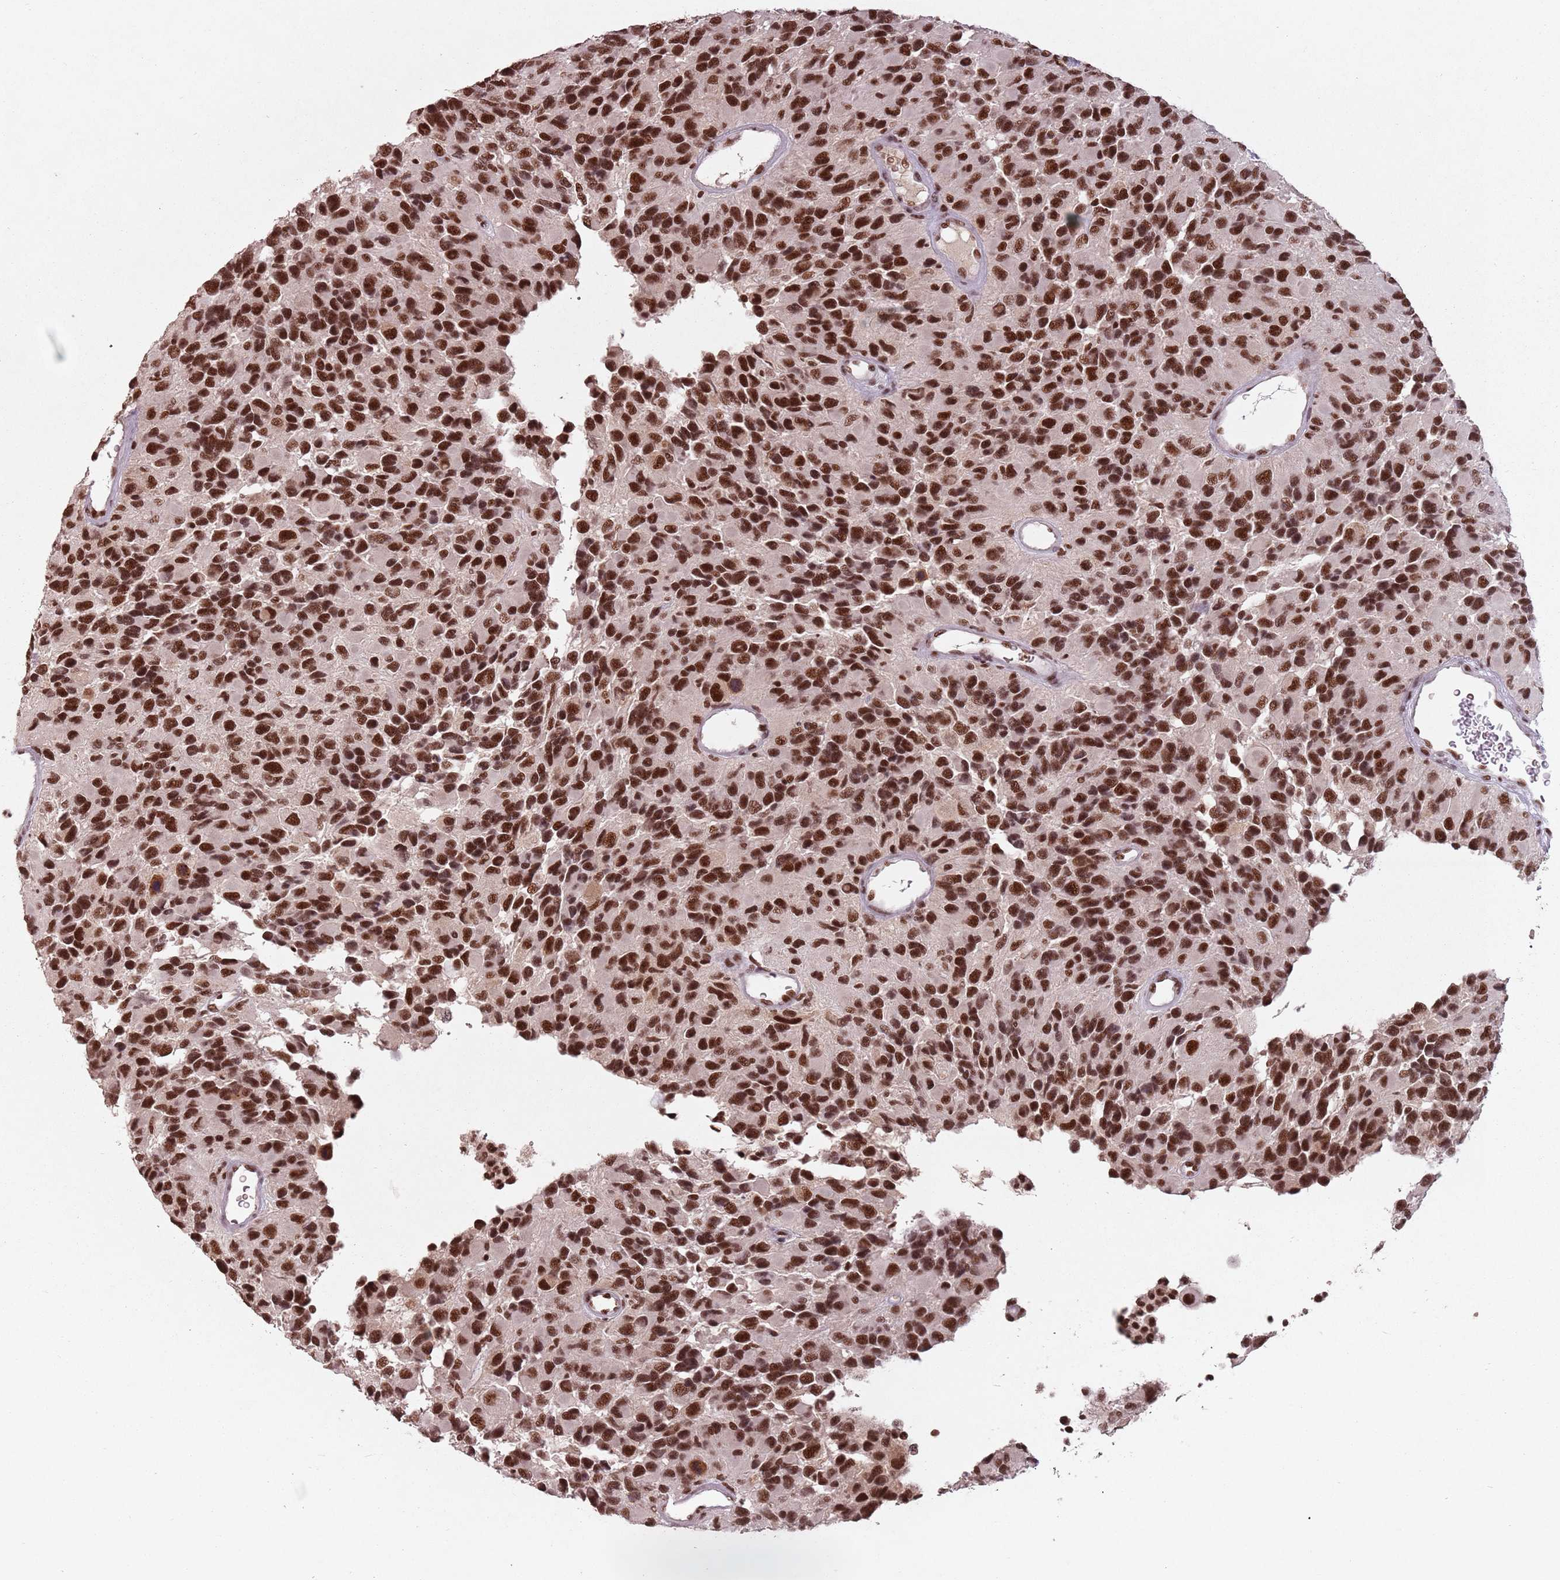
{"staining": {"intensity": "strong", "quantity": ">75%", "location": "nuclear"}, "tissue": "glioma", "cell_type": "Tumor cells", "image_type": "cancer", "snomed": [{"axis": "morphology", "description": "Glioma, malignant, High grade"}, {"axis": "topography", "description": "Brain"}], "caption": "Immunohistochemistry of human glioma reveals high levels of strong nuclear staining in approximately >75% of tumor cells.", "gene": "NCBP1", "patient": {"sex": "male", "age": 77}}